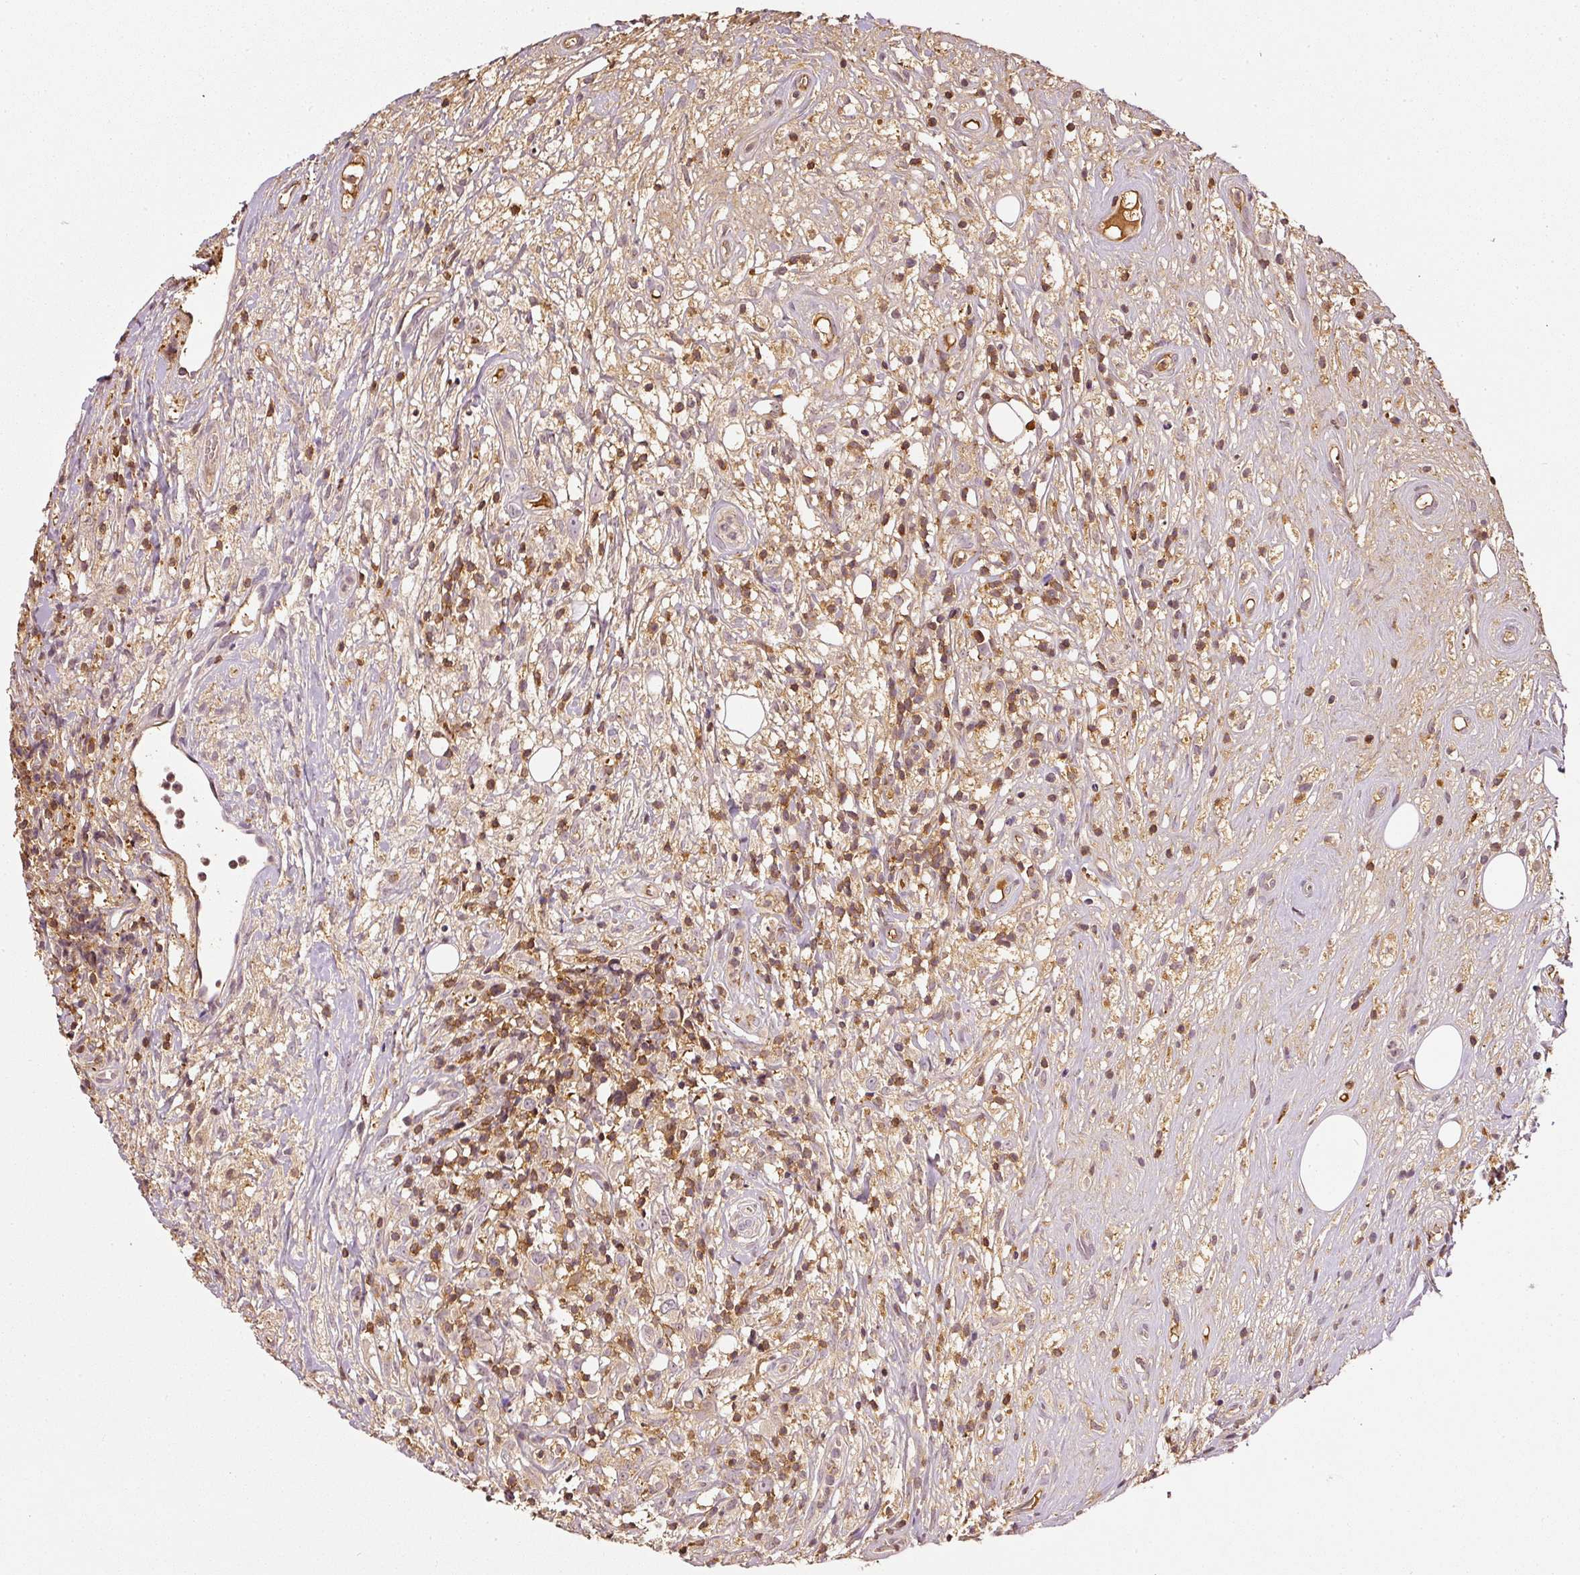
{"staining": {"intensity": "negative", "quantity": "none", "location": "none"}, "tissue": "lymphoma", "cell_type": "Tumor cells", "image_type": "cancer", "snomed": [{"axis": "morphology", "description": "Hodgkin's disease, NOS"}, {"axis": "topography", "description": "No Tissue"}], "caption": "High power microscopy image of an immunohistochemistry photomicrograph of lymphoma, revealing no significant positivity in tumor cells.", "gene": "EVL", "patient": {"sex": "female", "age": 21}}